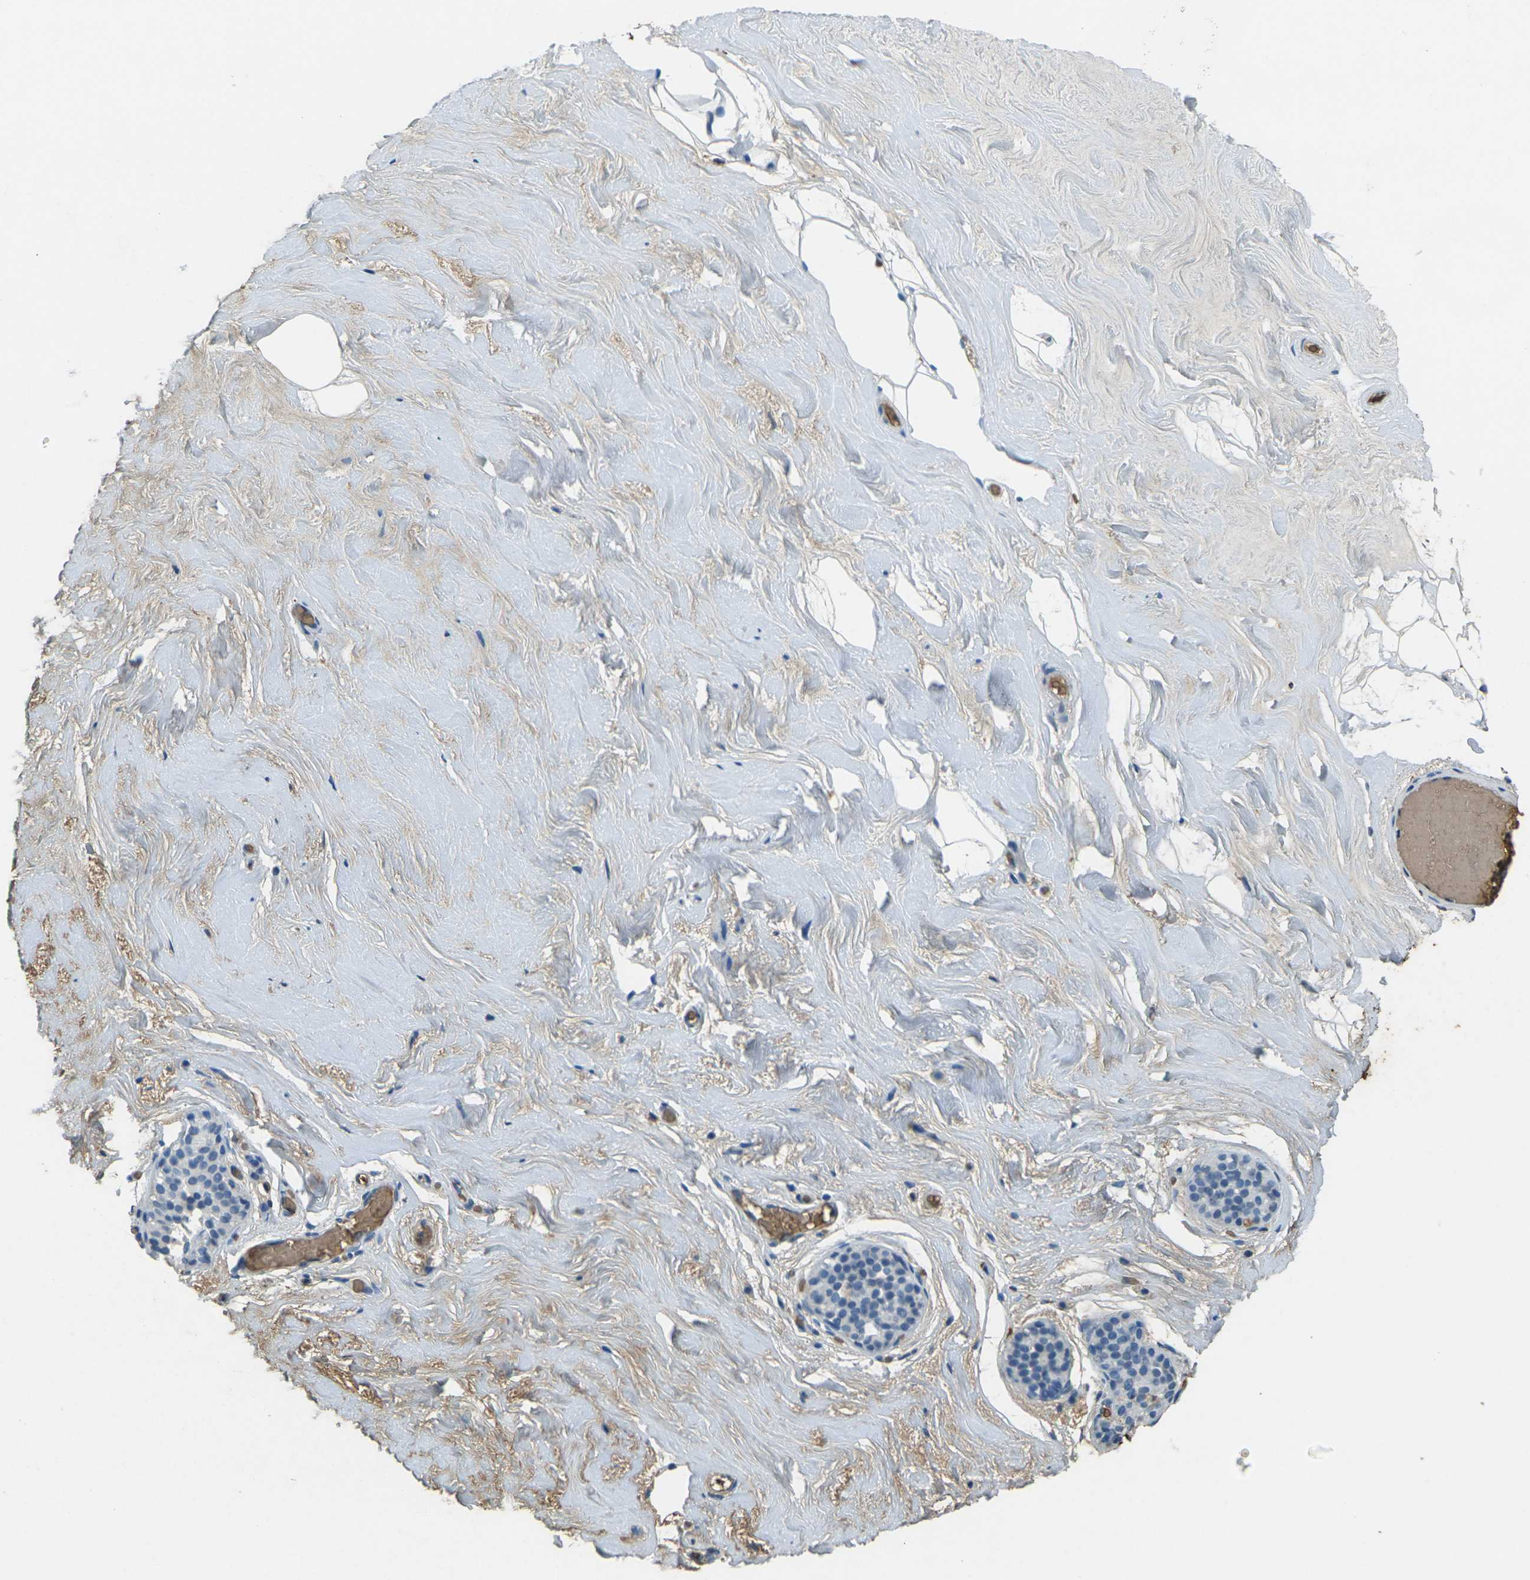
{"staining": {"intensity": "negative", "quantity": "none", "location": "none"}, "tissue": "breast", "cell_type": "Adipocytes", "image_type": "normal", "snomed": [{"axis": "morphology", "description": "Normal tissue, NOS"}, {"axis": "topography", "description": "Breast"}], "caption": "Adipocytes show no significant protein positivity in normal breast. (Brightfield microscopy of DAB (3,3'-diaminobenzidine) immunohistochemistry (IHC) at high magnification).", "gene": "HBB", "patient": {"sex": "female", "age": 75}}